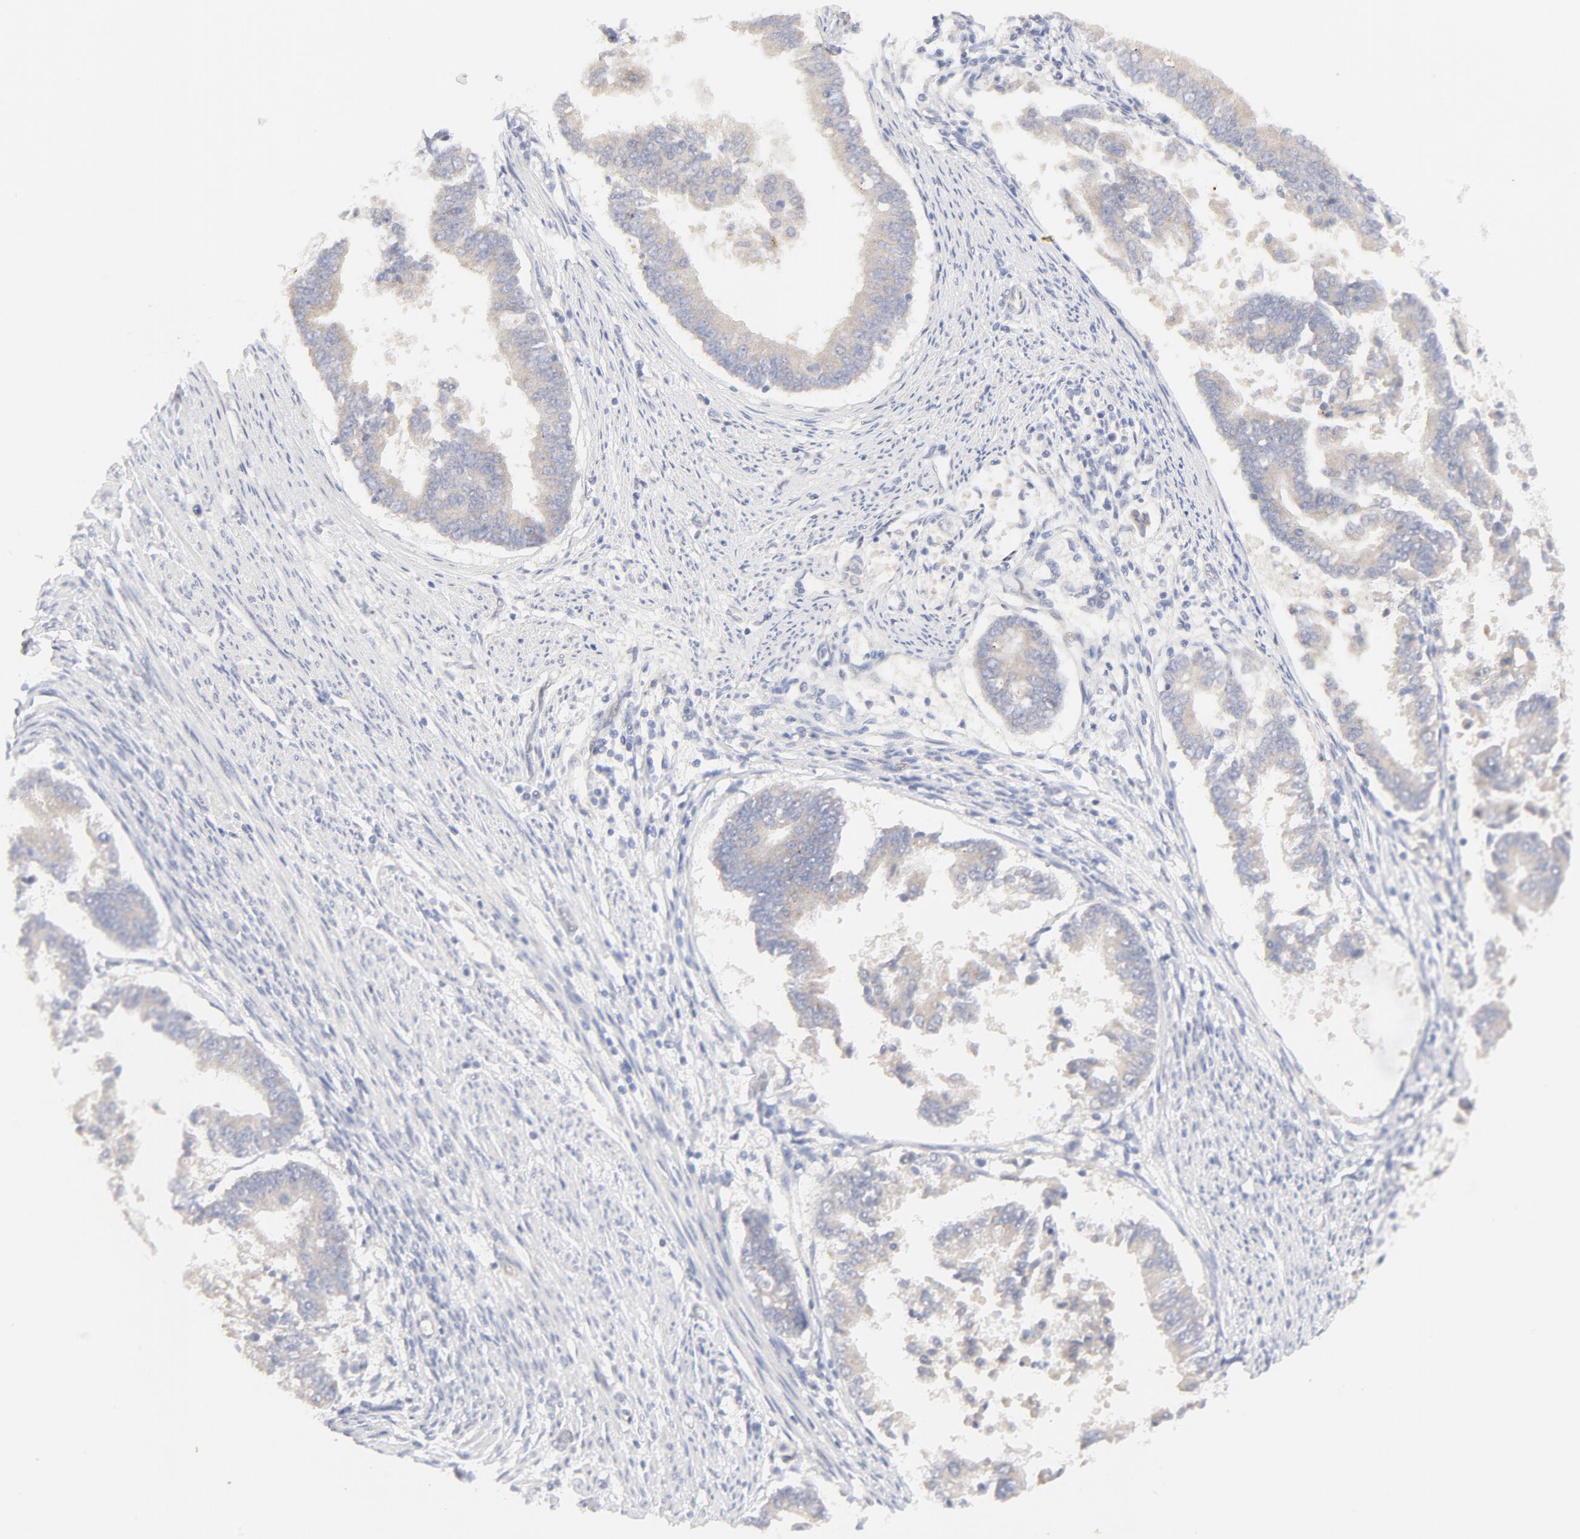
{"staining": {"intensity": "weak", "quantity": "25%-75%", "location": "cytoplasmic/membranous"}, "tissue": "endometrial cancer", "cell_type": "Tumor cells", "image_type": "cancer", "snomed": [{"axis": "morphology", "description": "Adenocarcinoma, NOS"}, {"axis": "topography", "description": "Endometrium"}], "caption": "Protein analysis of adenocarcinoma (endometrial) tissue reveals weak cytoplasmic/membranous positivity in about 25%-75% of tumor cells.", "gene": "NKX2-2", "patient": {"sex": "female", "age": 63}}